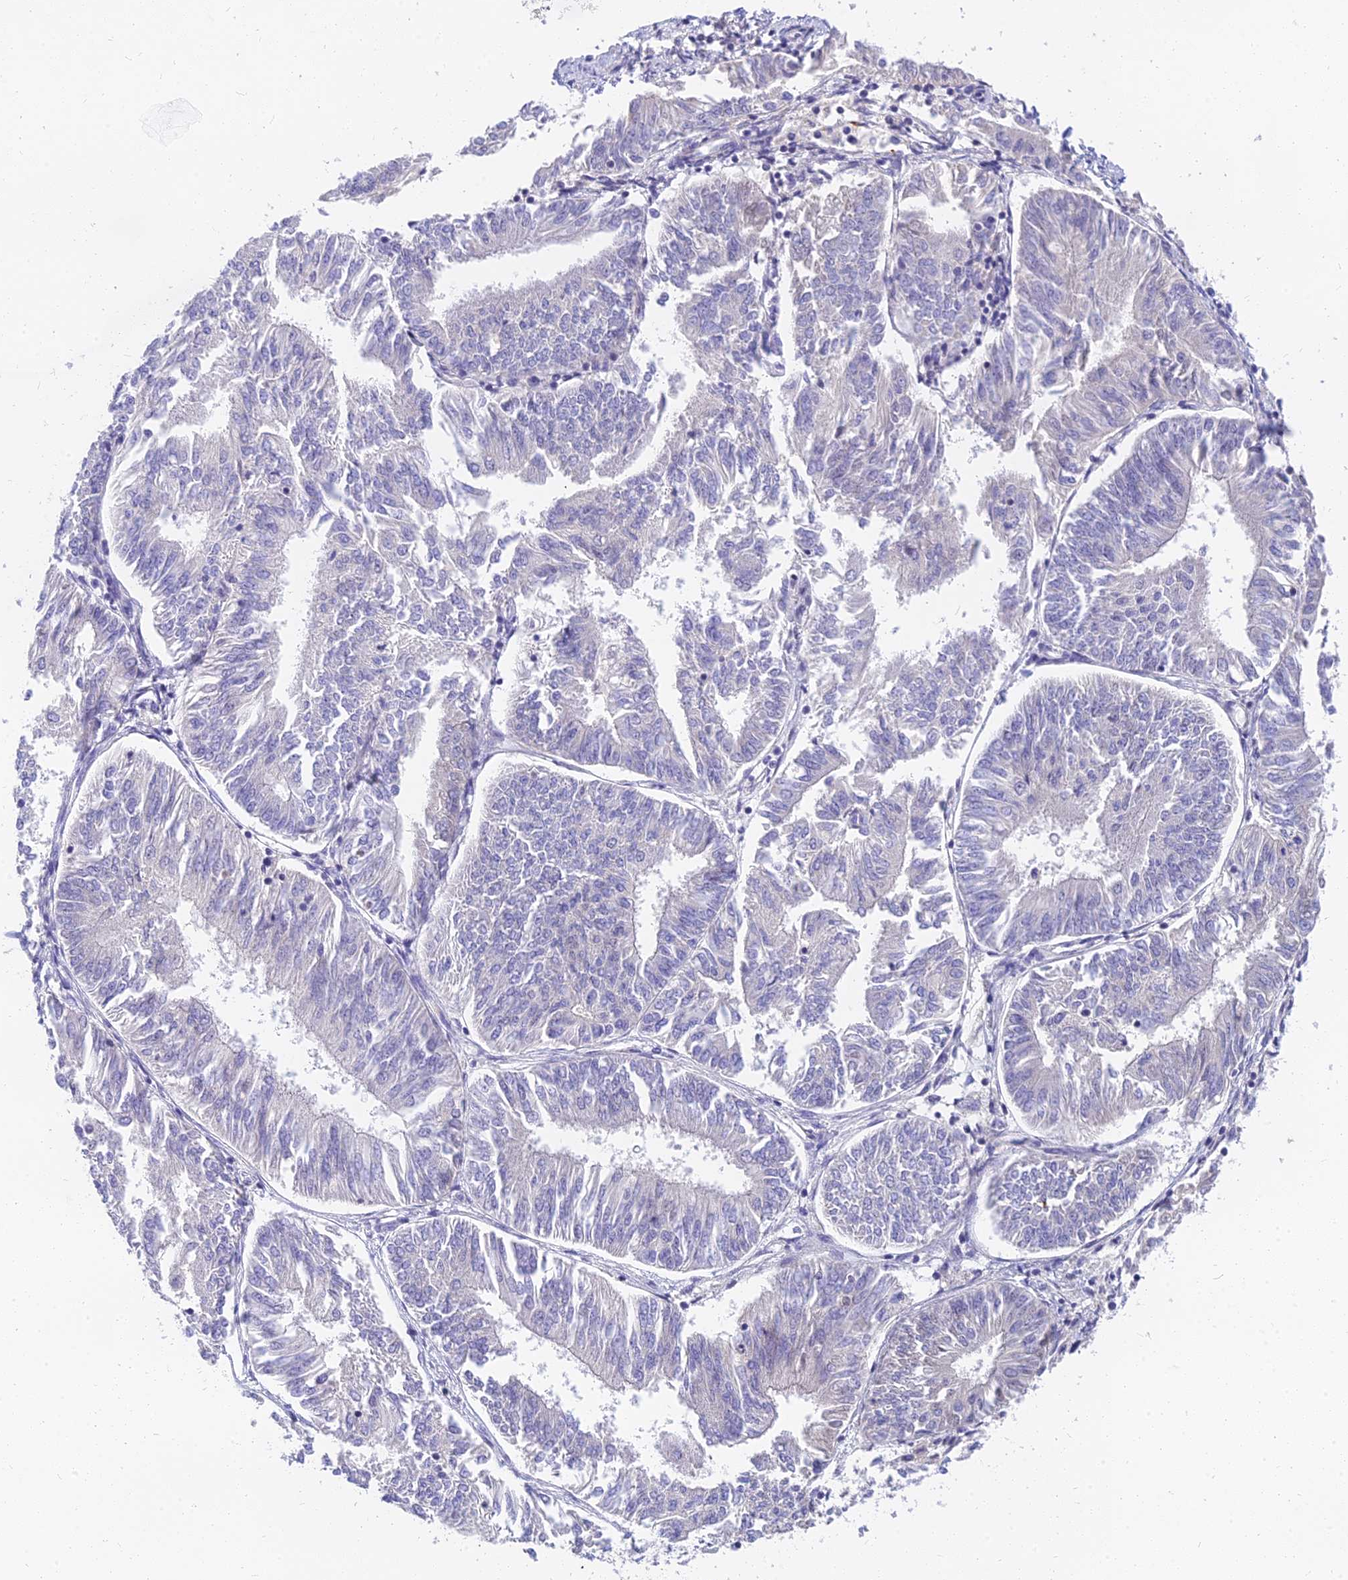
{"staining": {"intensity": "negative", "quantity": "none", "location": "none"}, "tissue": "endometrial cancer", "cell_type": "Tumor cells", "image_type": "cancer", "snomed": [{"axis": "morphology", "description": "Adenocarcinoma, NOS"}, {"axis": "topography", "description": "Endometrium"}], "caption": "The histopathology image displays no significant expression in tumor cells of endometrial cancer (adenocarcinoma). (DAB immunohistochemistry, high magnification).", "gene": "TMEM161B", "patient": {"sex": "female", "age": 58}}